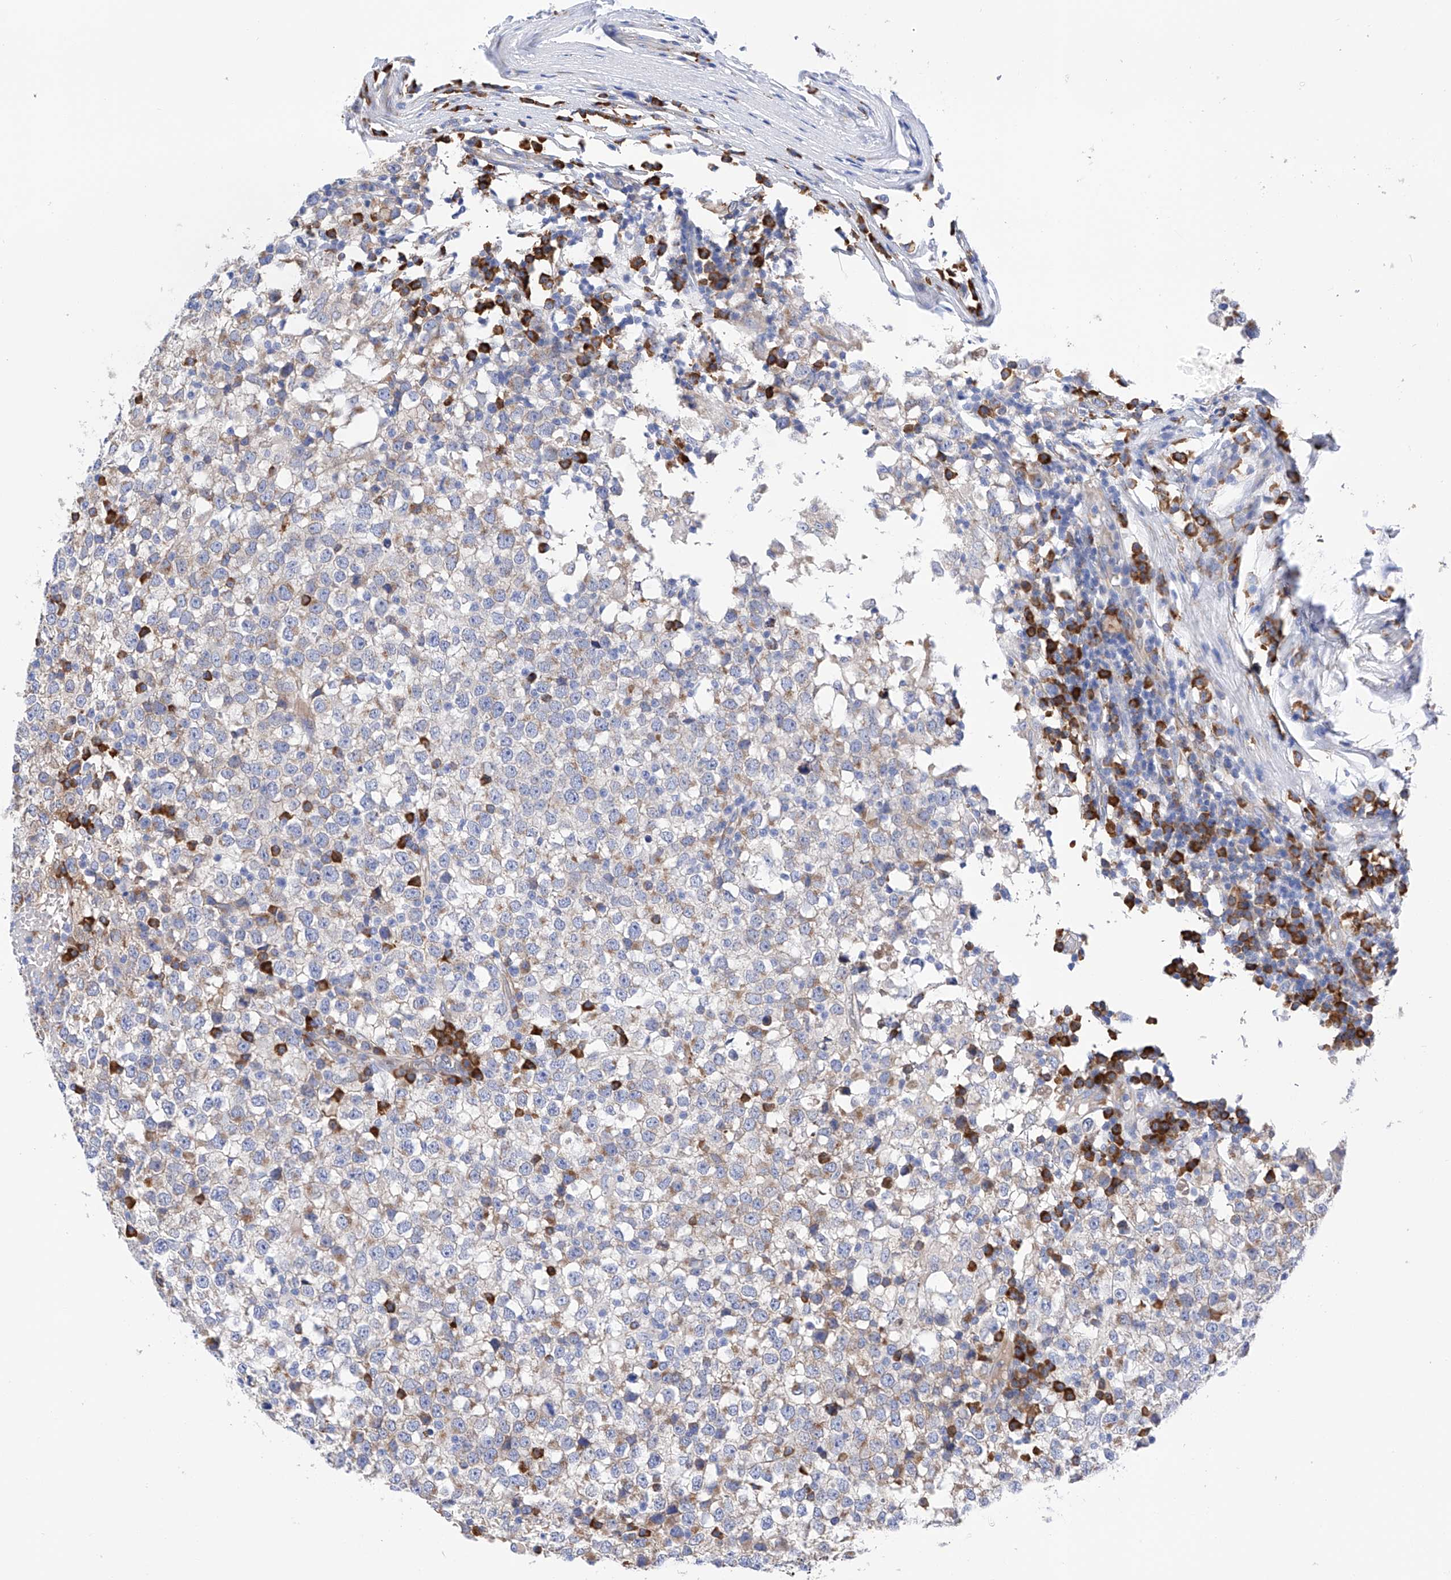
{"staining": {"intensity": "weak", "quantity": "<25%", "location": "cytoplasmic/membranous"}, "tissue": "testis cancer", "cell_type": "Tumor cells", "image_type": "cancer", "snomed": [{"axis": "morphology", "description": "Seminoma, NOS"}, {"axis": "topography", "description": "Testis"}], "caption": "Tumor cells show no significant protein expression in testis seminoma. (Brightfield microscopy of DAB immunohistochemistry (IHC) at high magnification).", "gene": "PDIA5", "patient": {"sex": "male", "age": 65}}